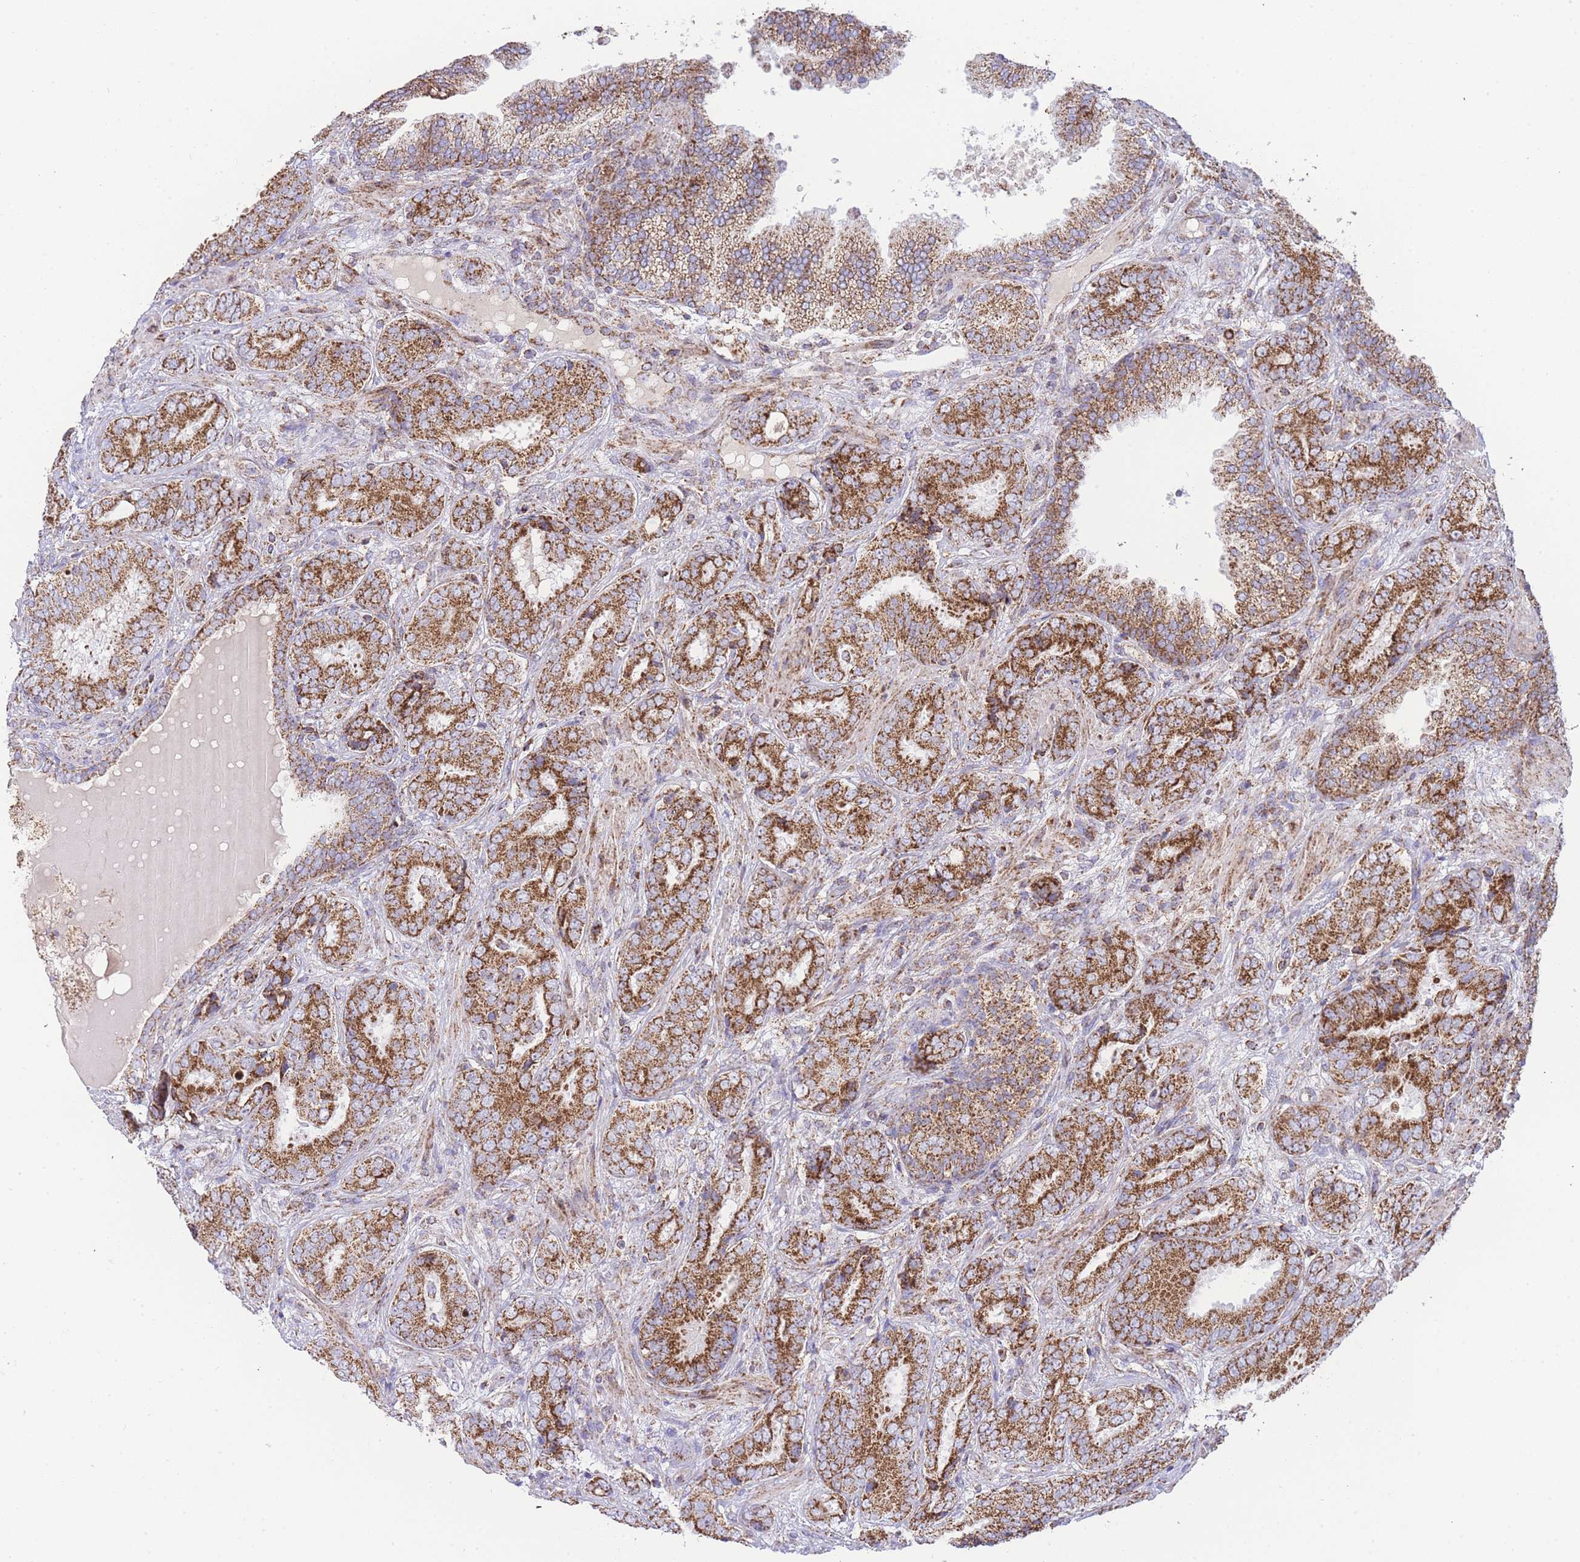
{"staining": {"intensity": "strong", "quantity": ">75%", "location": "cytoplasmic/membranous"}, "tissue": "prostate cancer", "cell_type": "Tumor cells", "image_type": "cancer", "snomed": [{"axis": "morphology", "description": "Adenocarcinoma, High grade"}, {"axis": "topography", "description": "Prostate"}], "caption": "Protein staining of prostate adenocarcinoma (high-grade) tissue exhibits strong cytoplasmic/membranous staining in about >75% of tumor cells.", "gene": "GSTM1", "patient": {"sex": "male", "age": 71}}